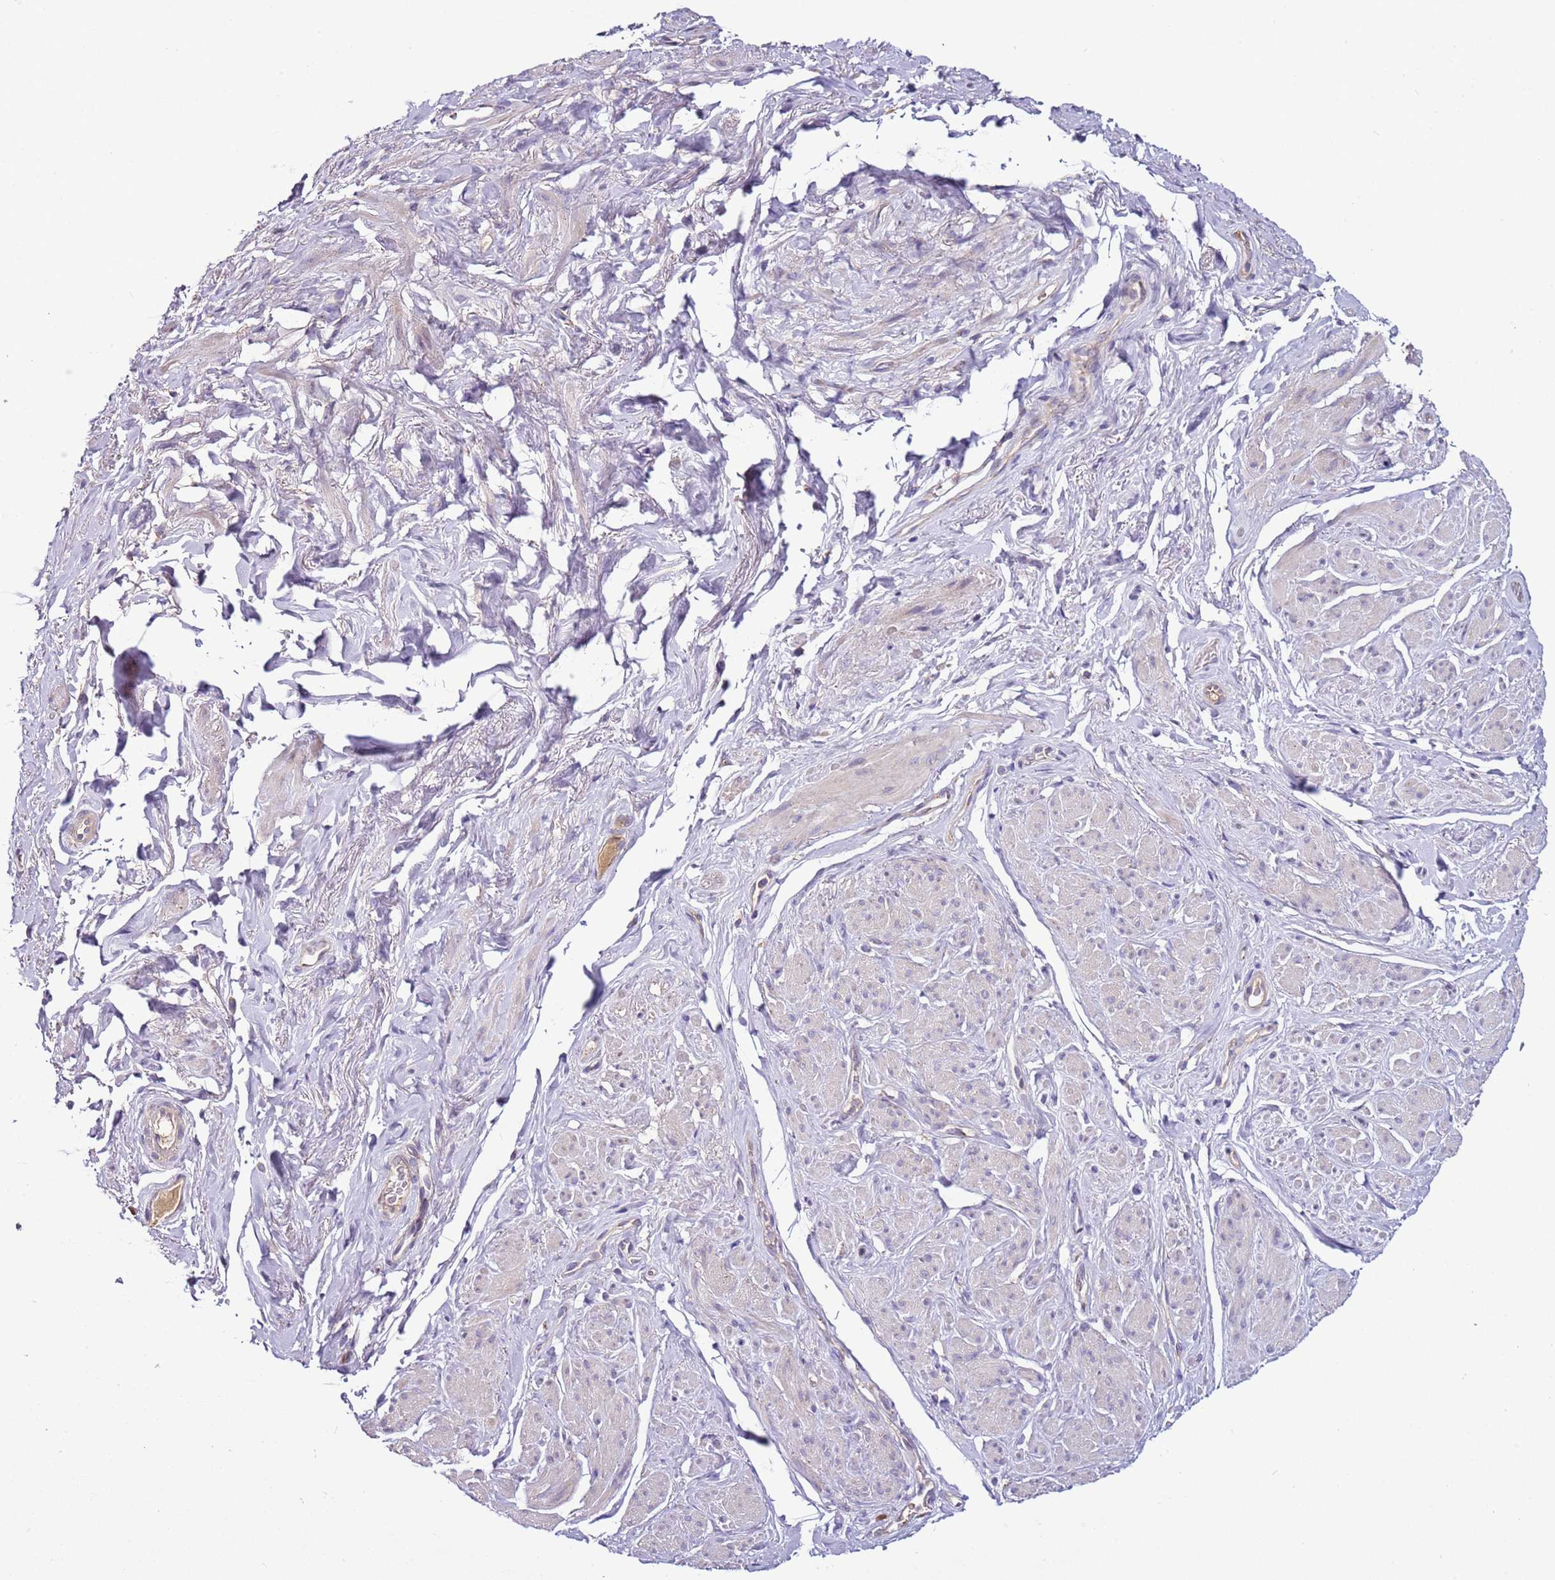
{"staining": {"intensity": "negative", "quantity": "none", "location": "none"}, "tissue": "smooth muscle", "cell_type": "Smooth muscle cells", "image_type": "normal", "snomed": [{"axis": "morphology", "description": "Normal tissue, NOS"}, {"axis": "topography", "description": "Smooth muscle"}, {"axis": "topography", "description": "Peripheral nerve tissue"}], "caption": "The image reveals no significant expression in smooth muscle cells of smooth muscle. (DAB immunohistochemistry (IHC) with hematoxylin counter stain).", "gene": "FAM20A", "patient": {"sex": "male", "age": 69}}